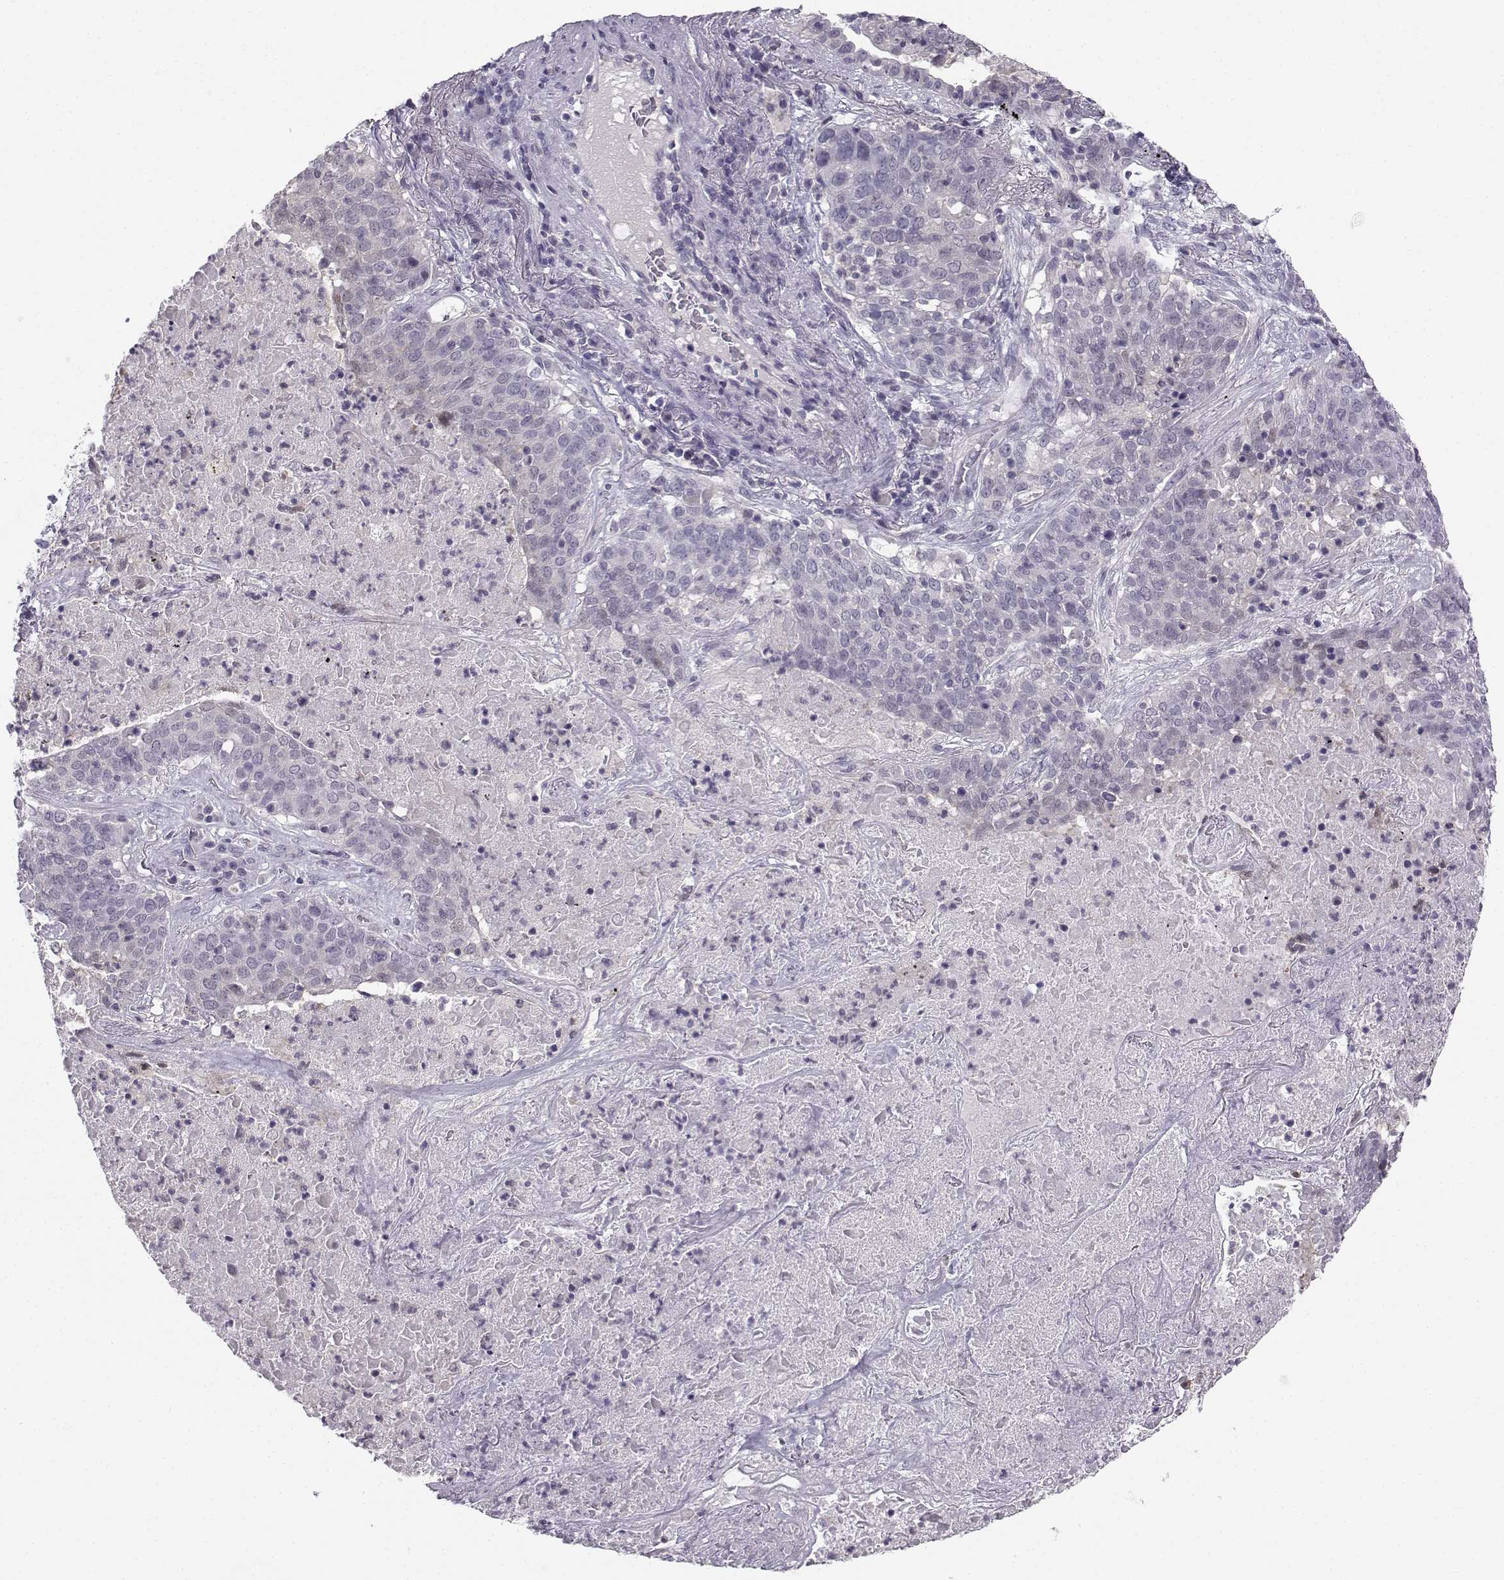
{"staining": {"intensity": "negative", "quantity": "none", "location": "none"}, "tissue": "lung cancer", "cell_type": "Tumor cells", "image_type": "cancer", "snomed": [{"axis": "morphology", "description": "Squamous cell carcinoma, NOS"}, {"axis": "topography", "description": "Lung"}], "caption": "The immunohistochemistry (IHC) micrograph has no significant positivity in tumor cells of squamous cell carcinoma (lung) tissue. Brightfield microscopy of immunohistochemistry stained with DAB (brown) and hematoxylin (blue), captured at high magnification.", "gene": "MROH7", "patient": {"sex": "male", "age": 82}}